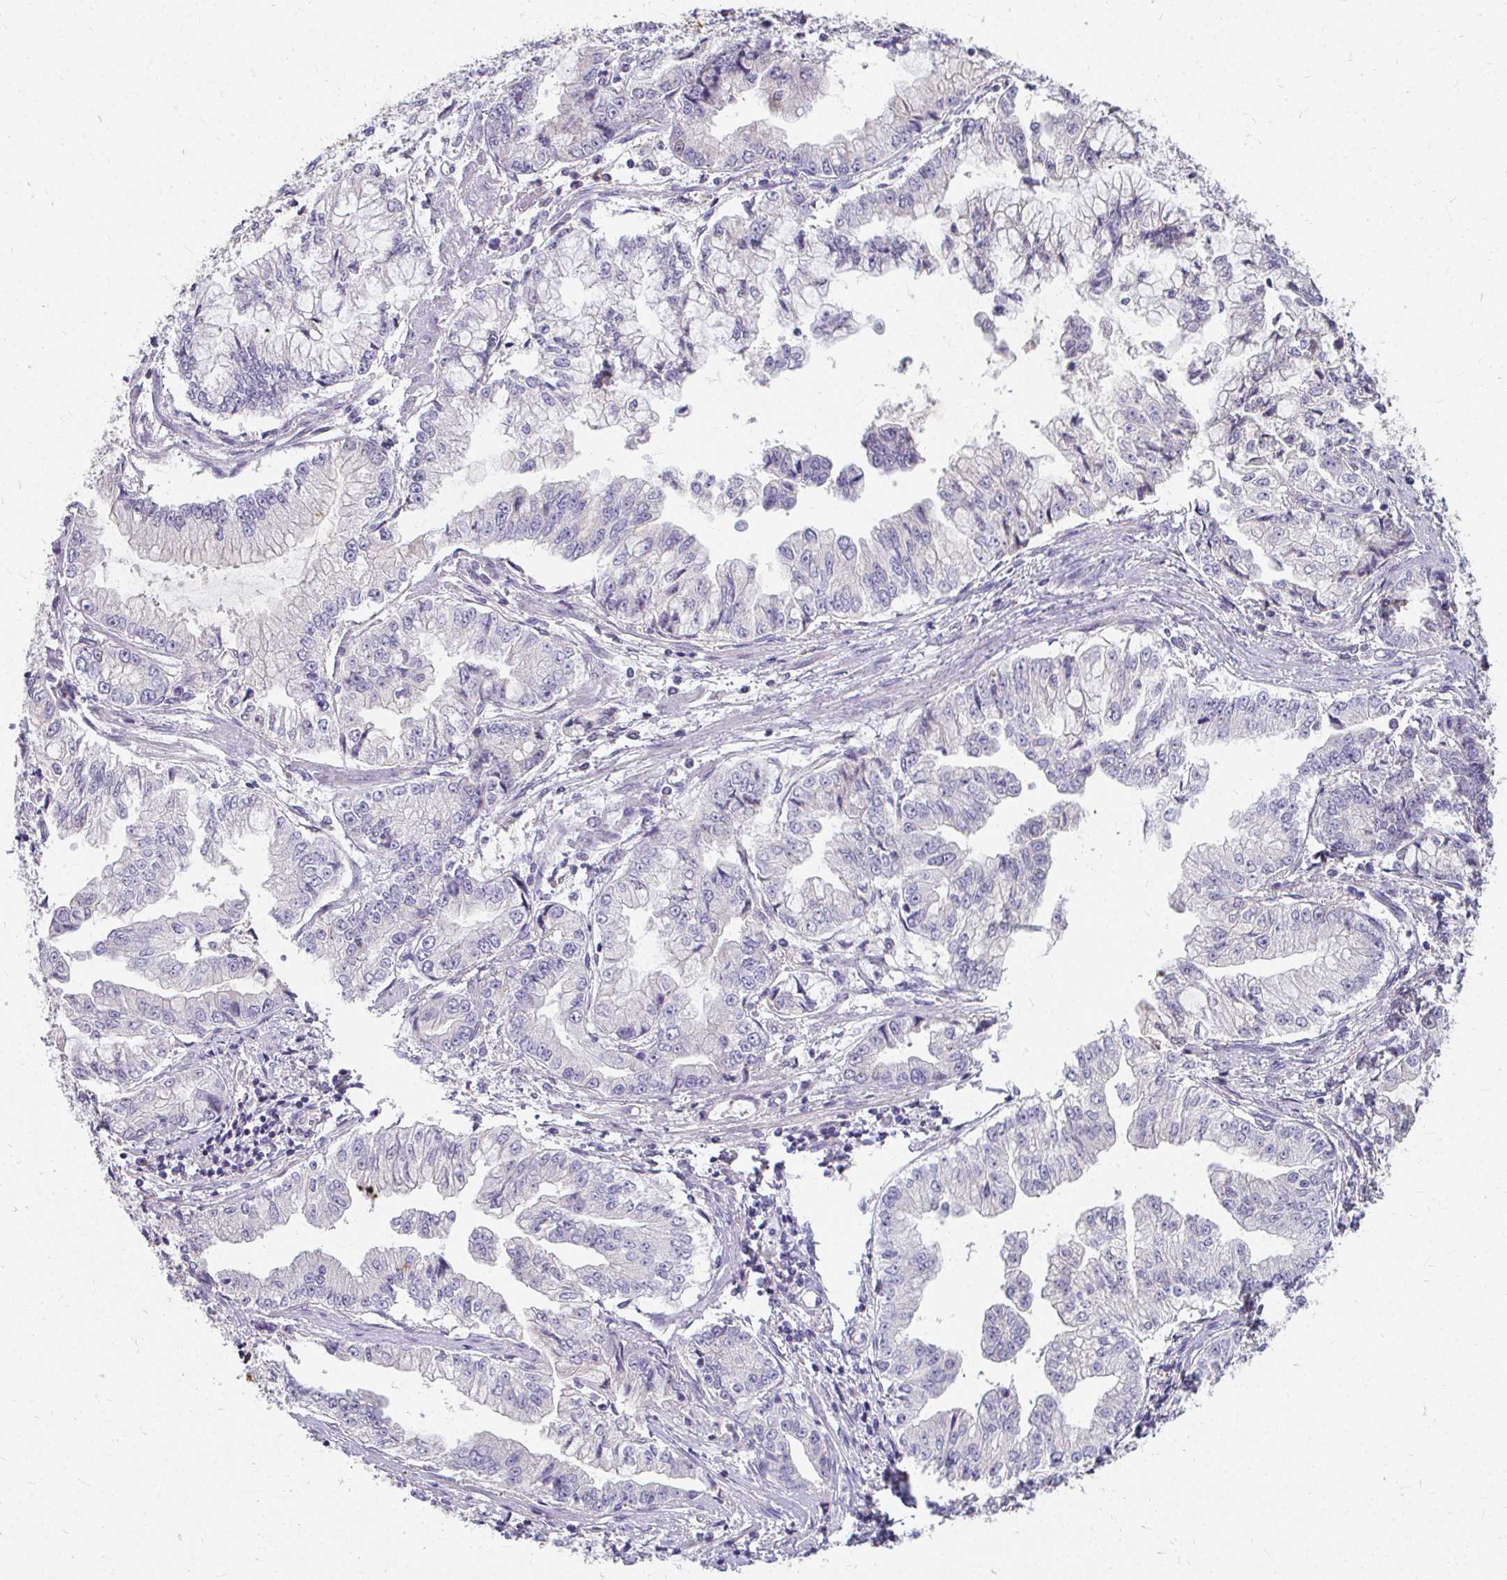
{"staining": {"intensity": "negative", "quantity": "none", "location": "none"}, "tissue": "stomach cancer", "cell_type": "Tumor cells", "image_type": "cancer", "snomed": [{"axis": "morphology", "description": "Adenocarcinoma, NOS"}, {"axis": "topography", "description": "Stomach, upper"}], "caption": "The photomicrograph shows no significant expression in tumor cells of stomach cancer (adenocarcinoma).", "gene": "LOXL4", "patient": {"sex": "female", "age": 74}}